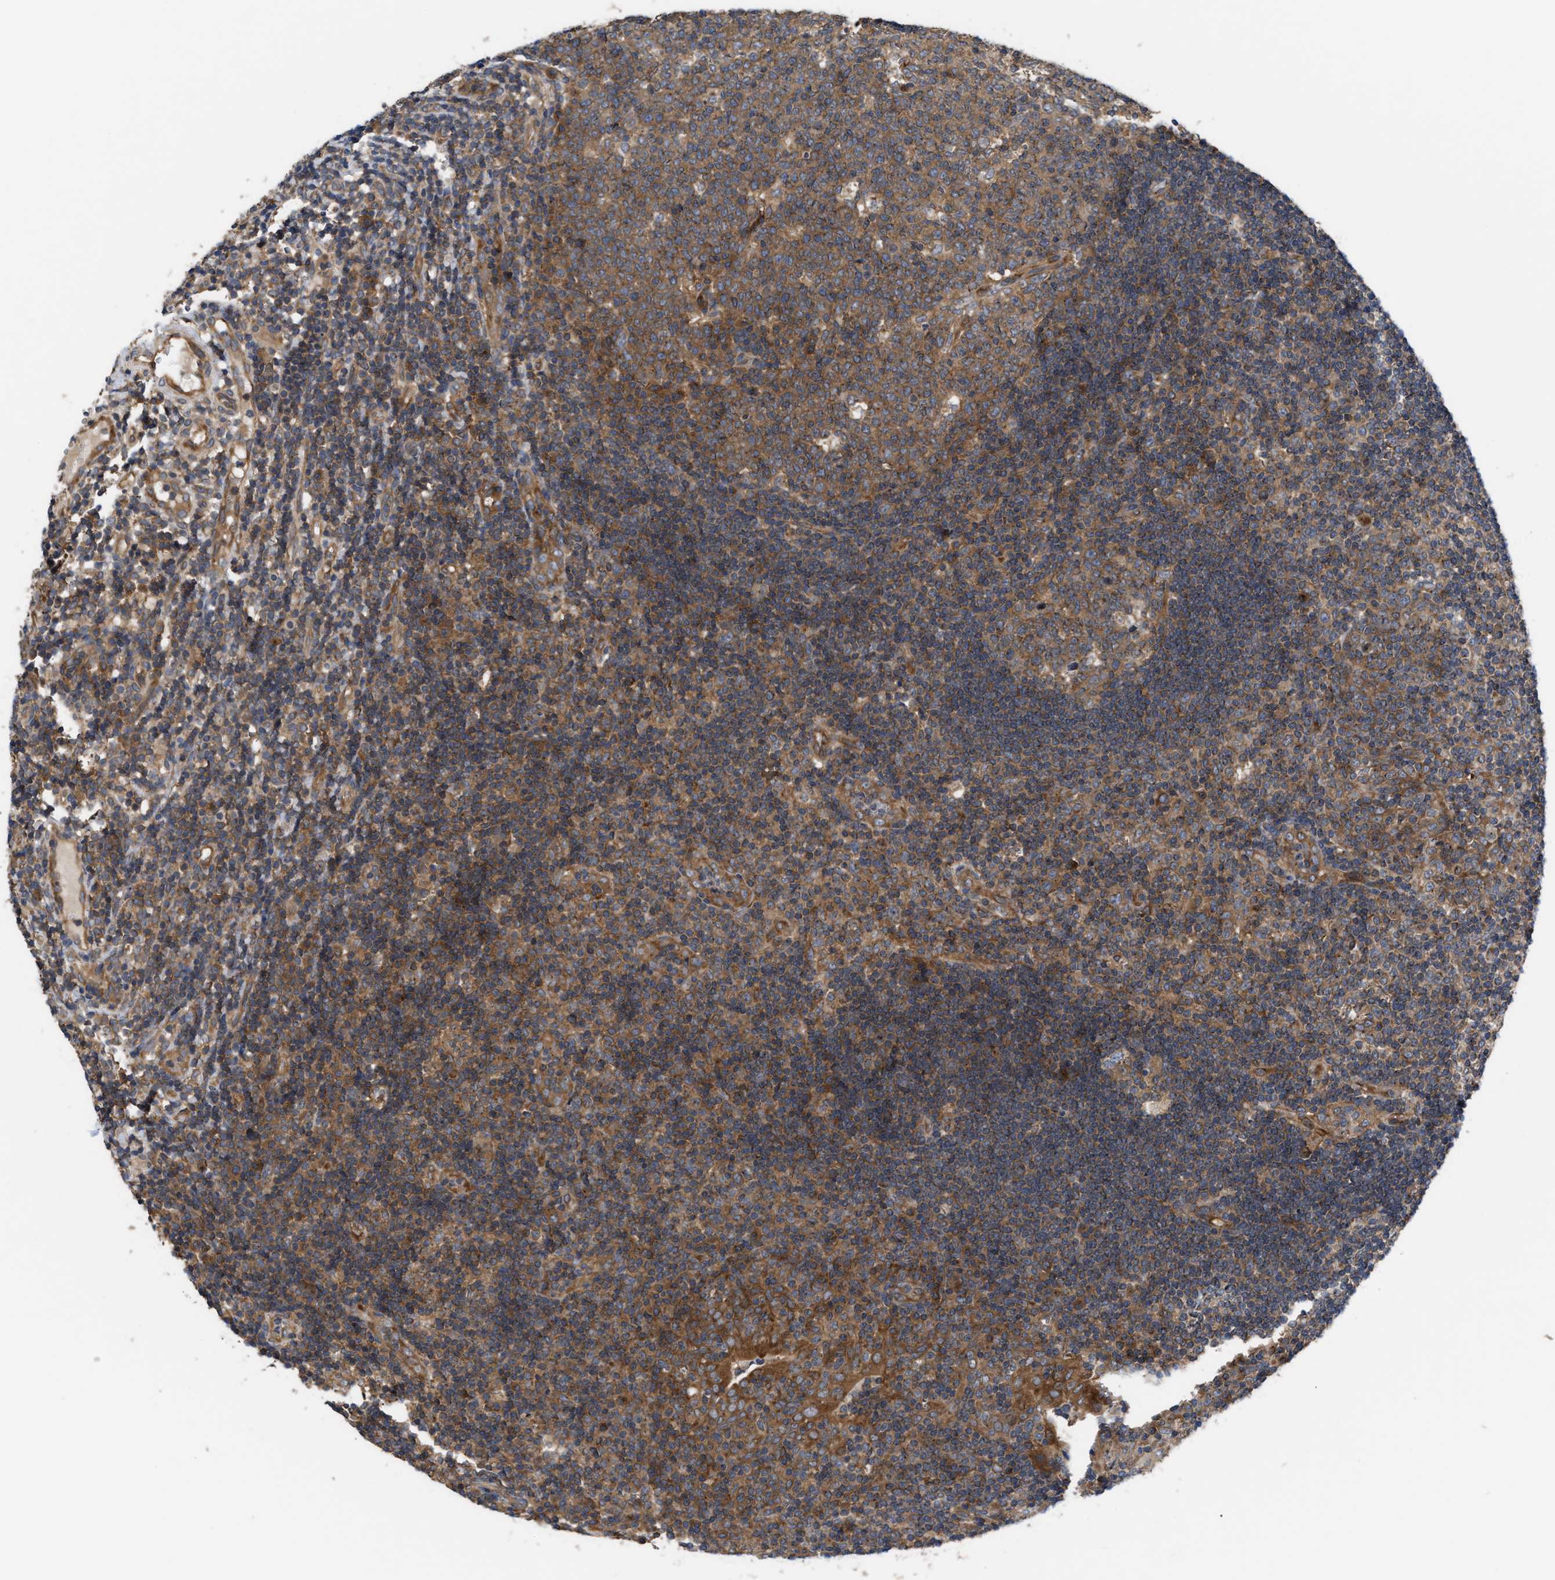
{"staining": {"intensity": "moderate", "quantity": ">75%", "location": "cytoplasmic/membranous"}, "tissue": "tonsil", "cell_type": "Germinal center cells", "image_type": "normal", "snomed": [{"axis": "morphology", "description": "Normal tissue, NOS"}, {"axis": "topography", "description": "Tonsil"}], "caption": "A brown stain highlights moderate cytoplasmic/membranous expression of a protein in germinal center cells of normal tonsil.", "gene": "LAPTM4B", "patient": {"sex": "female", "age": 40}}